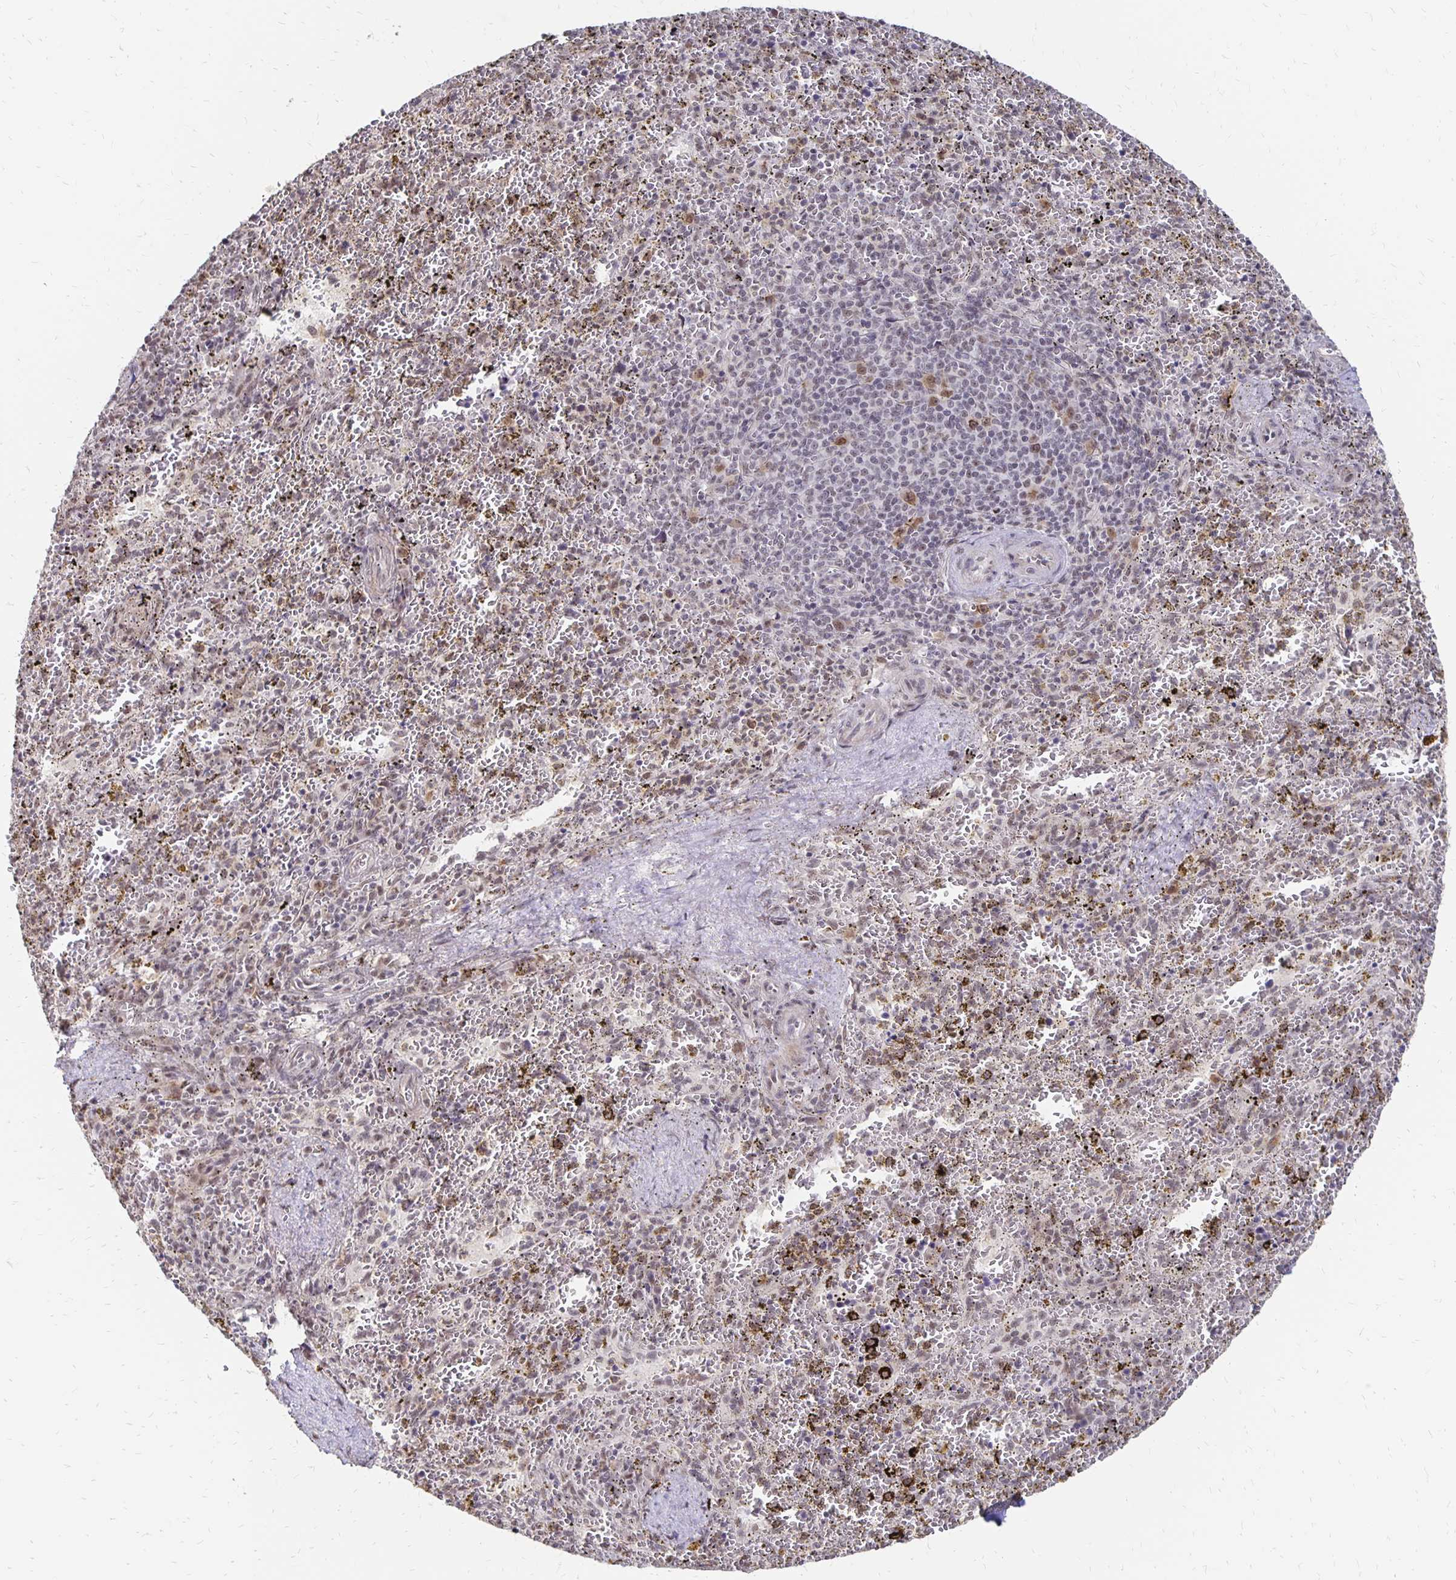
{"staining": {"intensity": "negative", "quantity": "none", "location": "none"}, "tissue": "spleen", "cell_type": "Cells in red pulp", "image_type": "normal", "snomed": [{"axis": "morphology", "description": "Normal tissue, NOS"}, {"axis": "topography", "description": "Spleen"}], "caption": "This micrograph is of benign spleen stained with immunohistochemistry (IHC) to label a protein in brown with the nuclei are counter-stained blue. There is no positivity in cells in red pulp. (DAB immunohistochemistry visualized using brightfield microscopy, high magnification).", "gene": "CLASRP", "patient": {"sex": "female", "age": 50}}